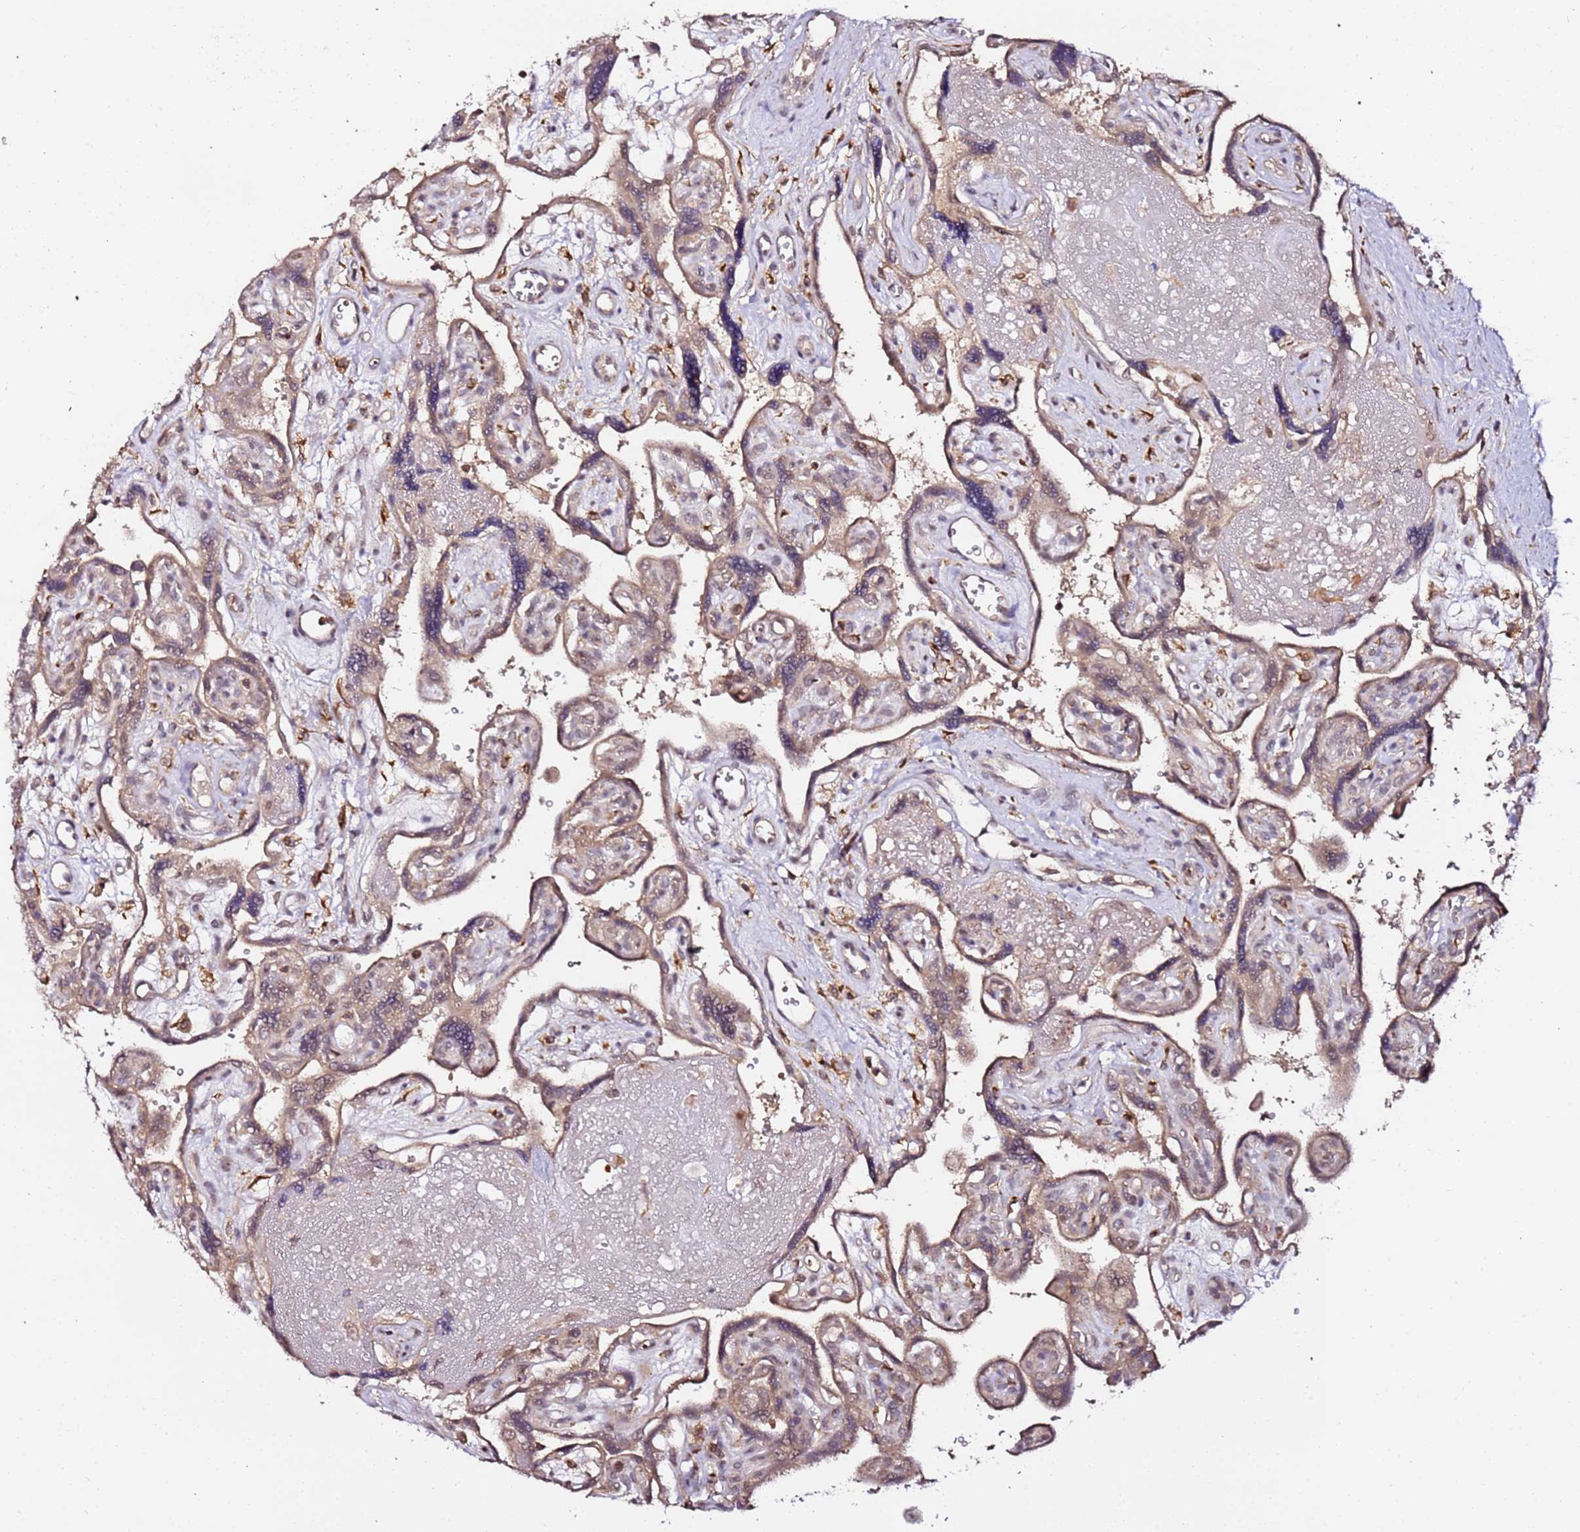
{"staining": {"intensity": "moderate", "quantity": ">75%", "location": "nuclear"}, "tissue": "placenta", "cell_type": "Decidual cells", "image_type": "normal", "snomed": [{"axis": "morphology", "description": "Normal tissue, NOS"}, {"axis": "topography", "description": "Placenta"}], "caption": "The micrograph exhibits staining of normal placenta, revealing moderate nuclear protein positivity (brown color) within decidual cells. The staining was performed using DAB, with brown indicating positive protein expression. Nuclei are stained blue with hematoxylin.", "gene": "OR5V1", "patient": {"sex": "female", "age": 39}}